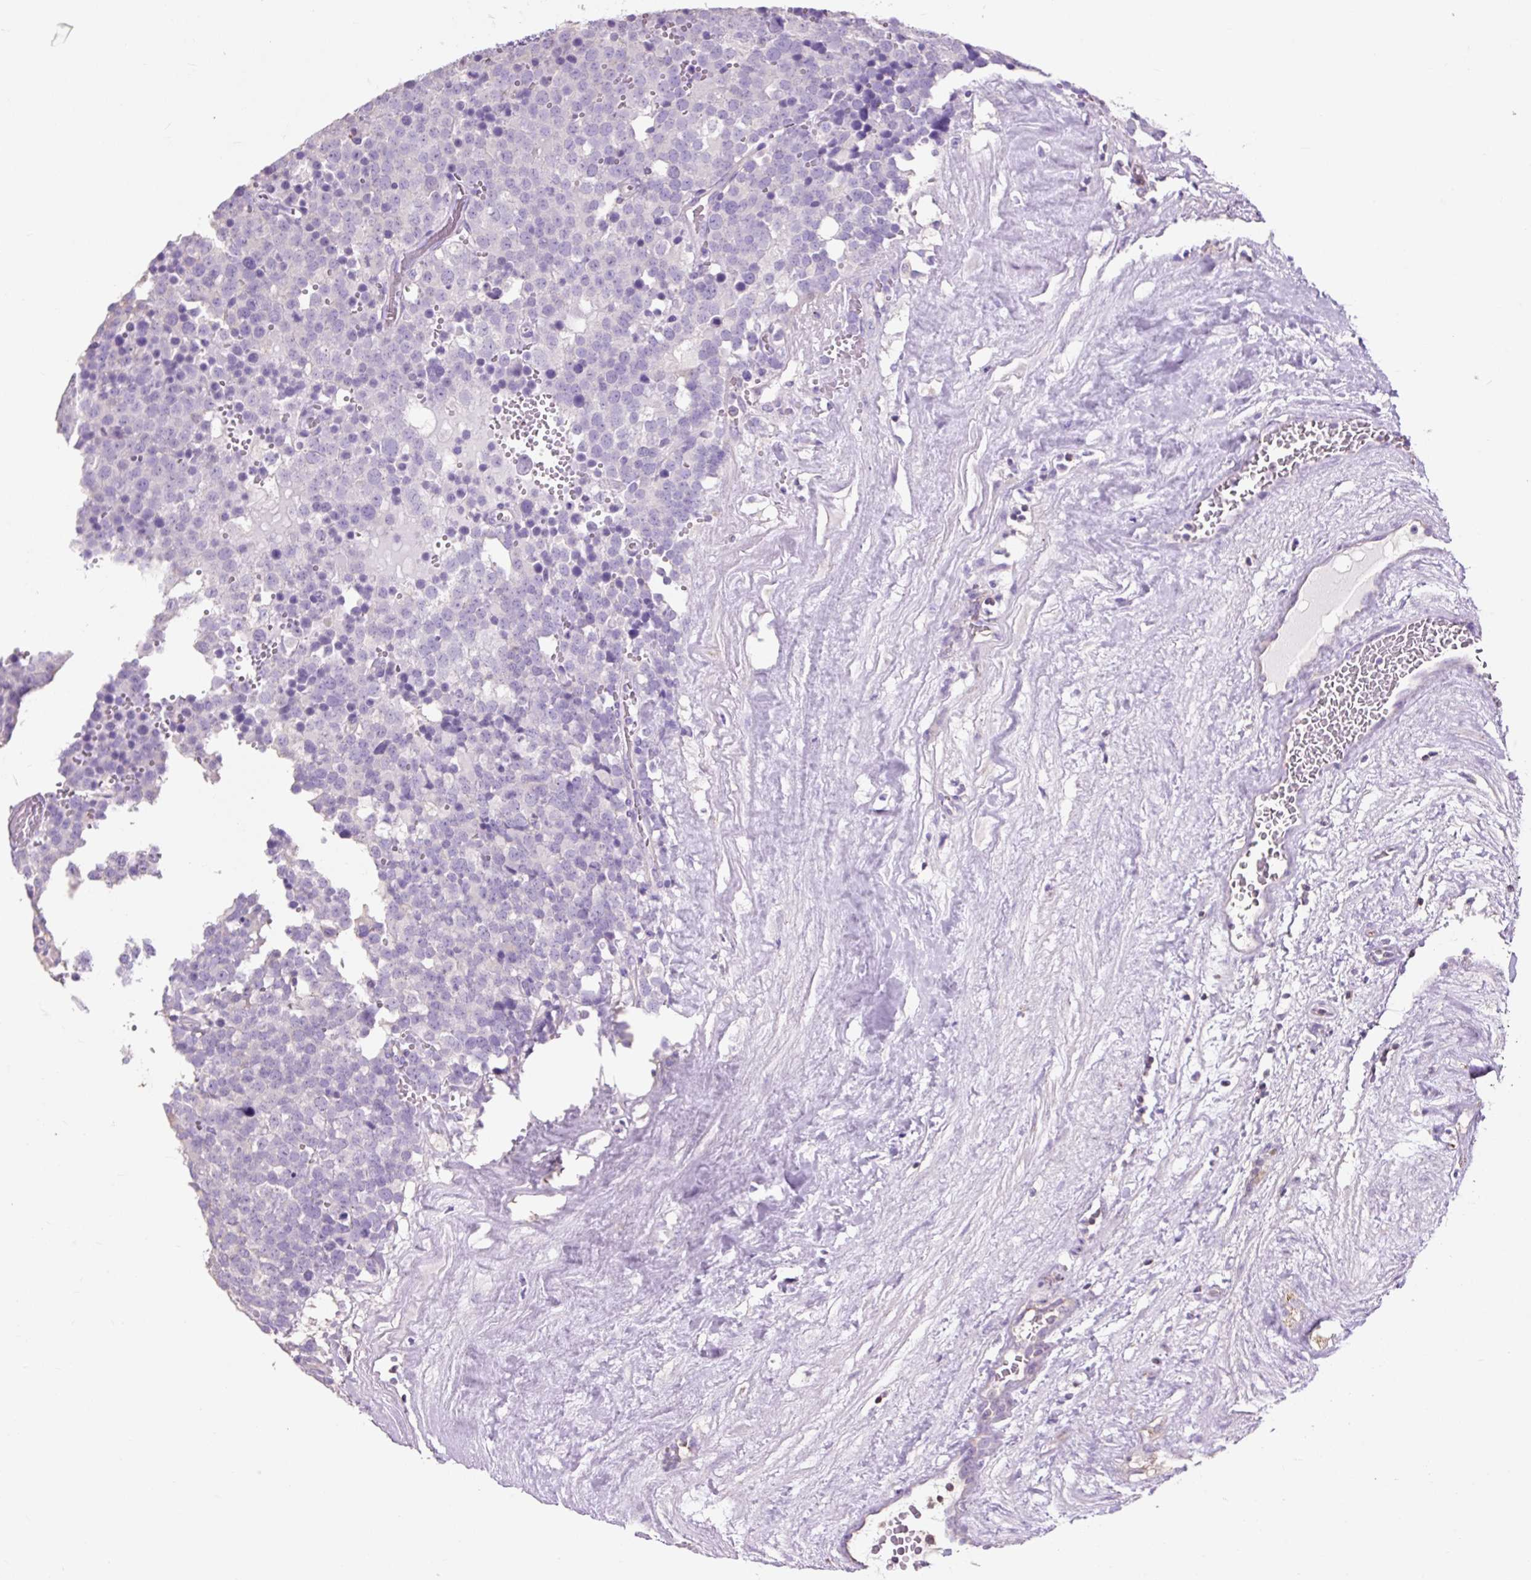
{"staining": {"intensity": "negative", "quantity": "none", "location": "none"}, "tissue": "testis cancer", "cell_type": "Tumor cells", "image_type": "cancer", "snomed": [{"axis": "morphology", "description": "Seminoma, NOS"}, {"axis": "topography", "description": "Testis"}], "caption": "Tumor cells are negative for brown protein staining in seminoma (testis).", "gene": "OR10A7", "patient": {"sex": "male", "age": 71}}